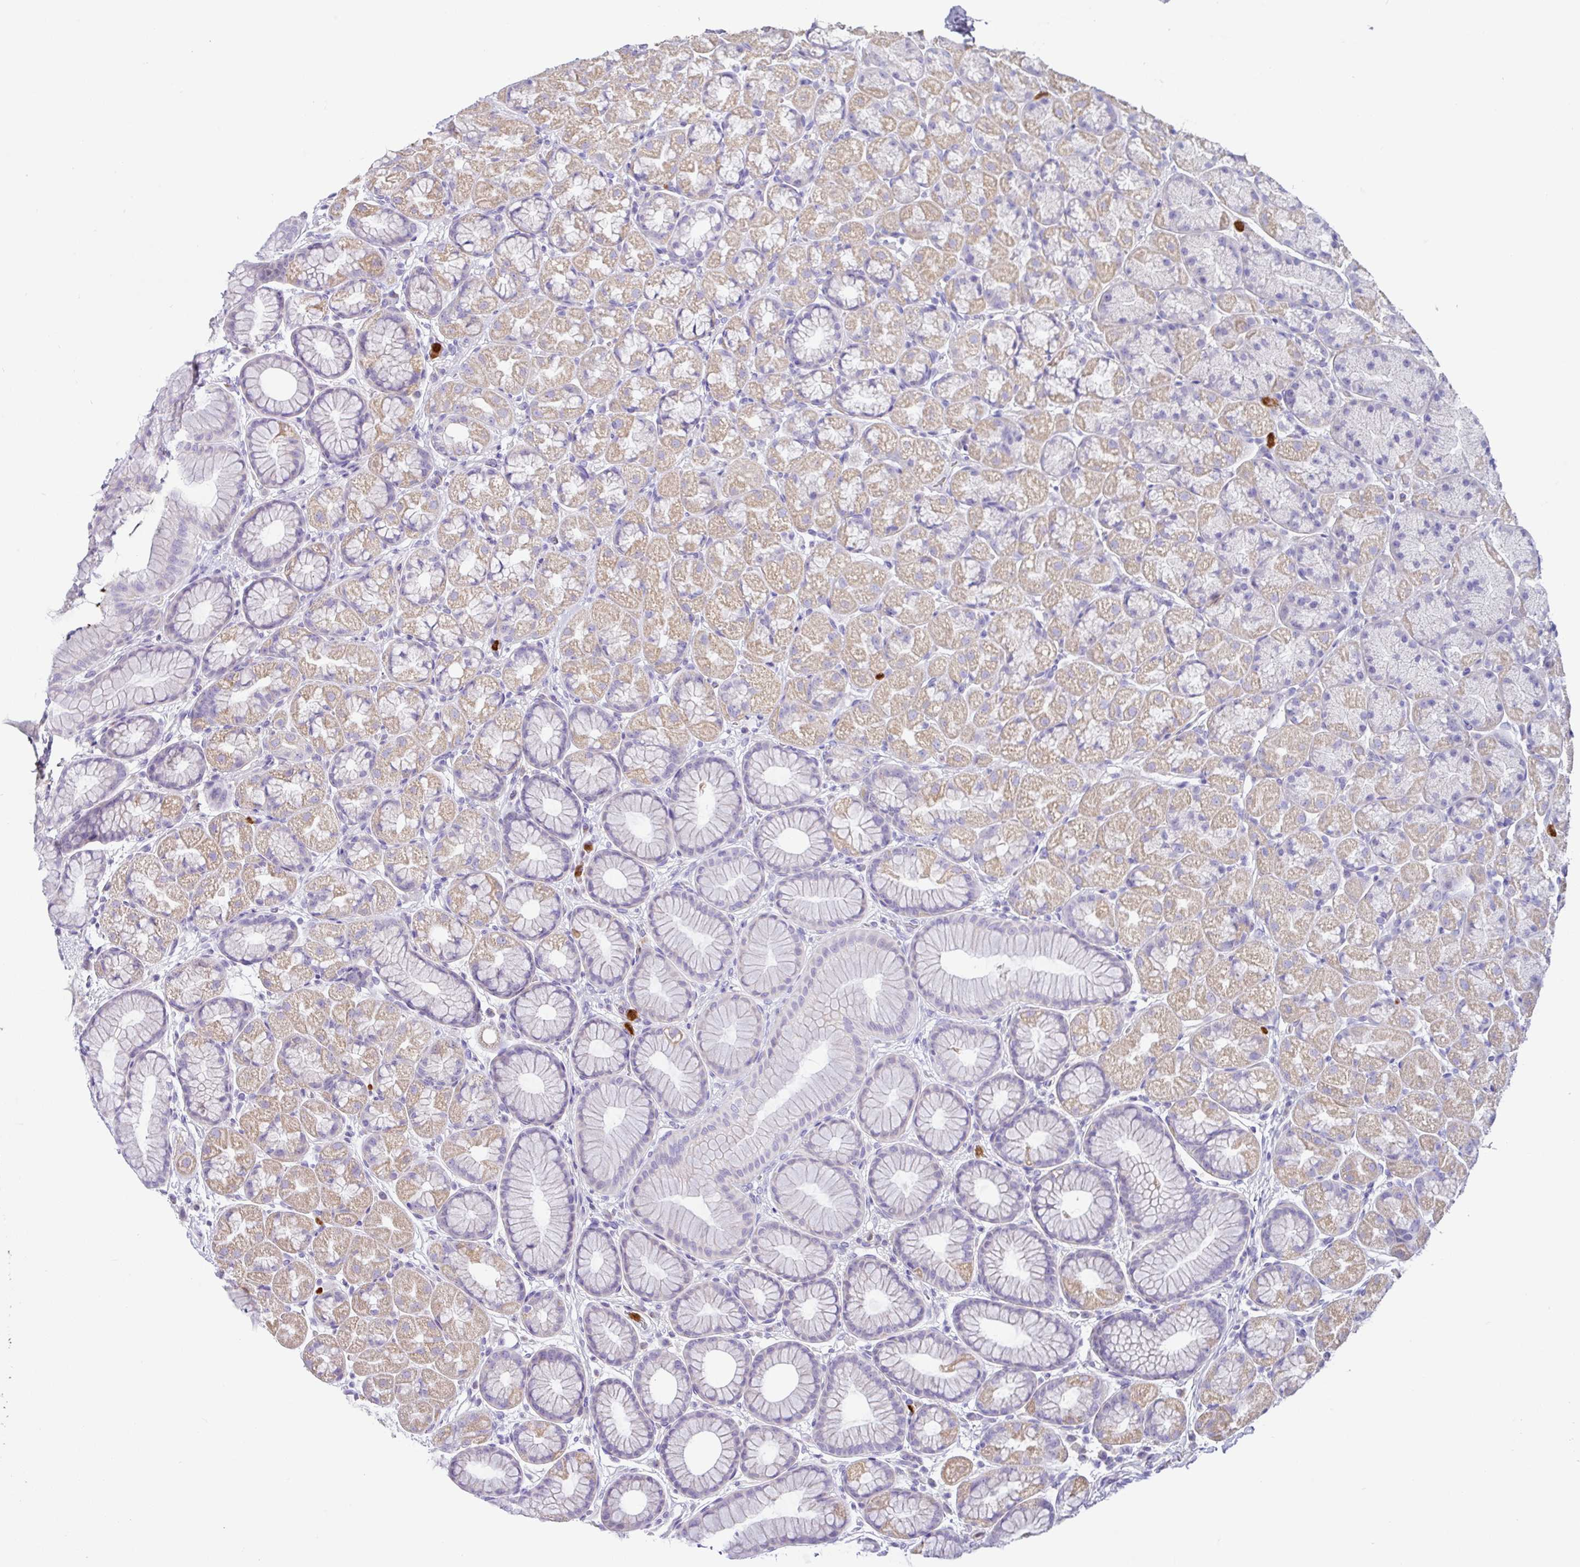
{"staining": {"intensity": "weak", "quantity": "25%-75%", "location": "cytoplasmic/membranous"}, "tissue": "stomach", "cell_type": "Glandular cells", "image_type": "normal", "snomed": [{"axis": "morphology", "description": "Normal tissue, NOS"}, {"axis": "topography", "description": "Stomach, lower"}], "caption": "Approximately 25%-75% of glandular cells in unremarkable stomach show weak cytoplasmic/membranous protein expression as visualized by brown immunohistochemical staining.", "gene": "SH2D3C", "patient": {"sex": "male", "age": 67}}